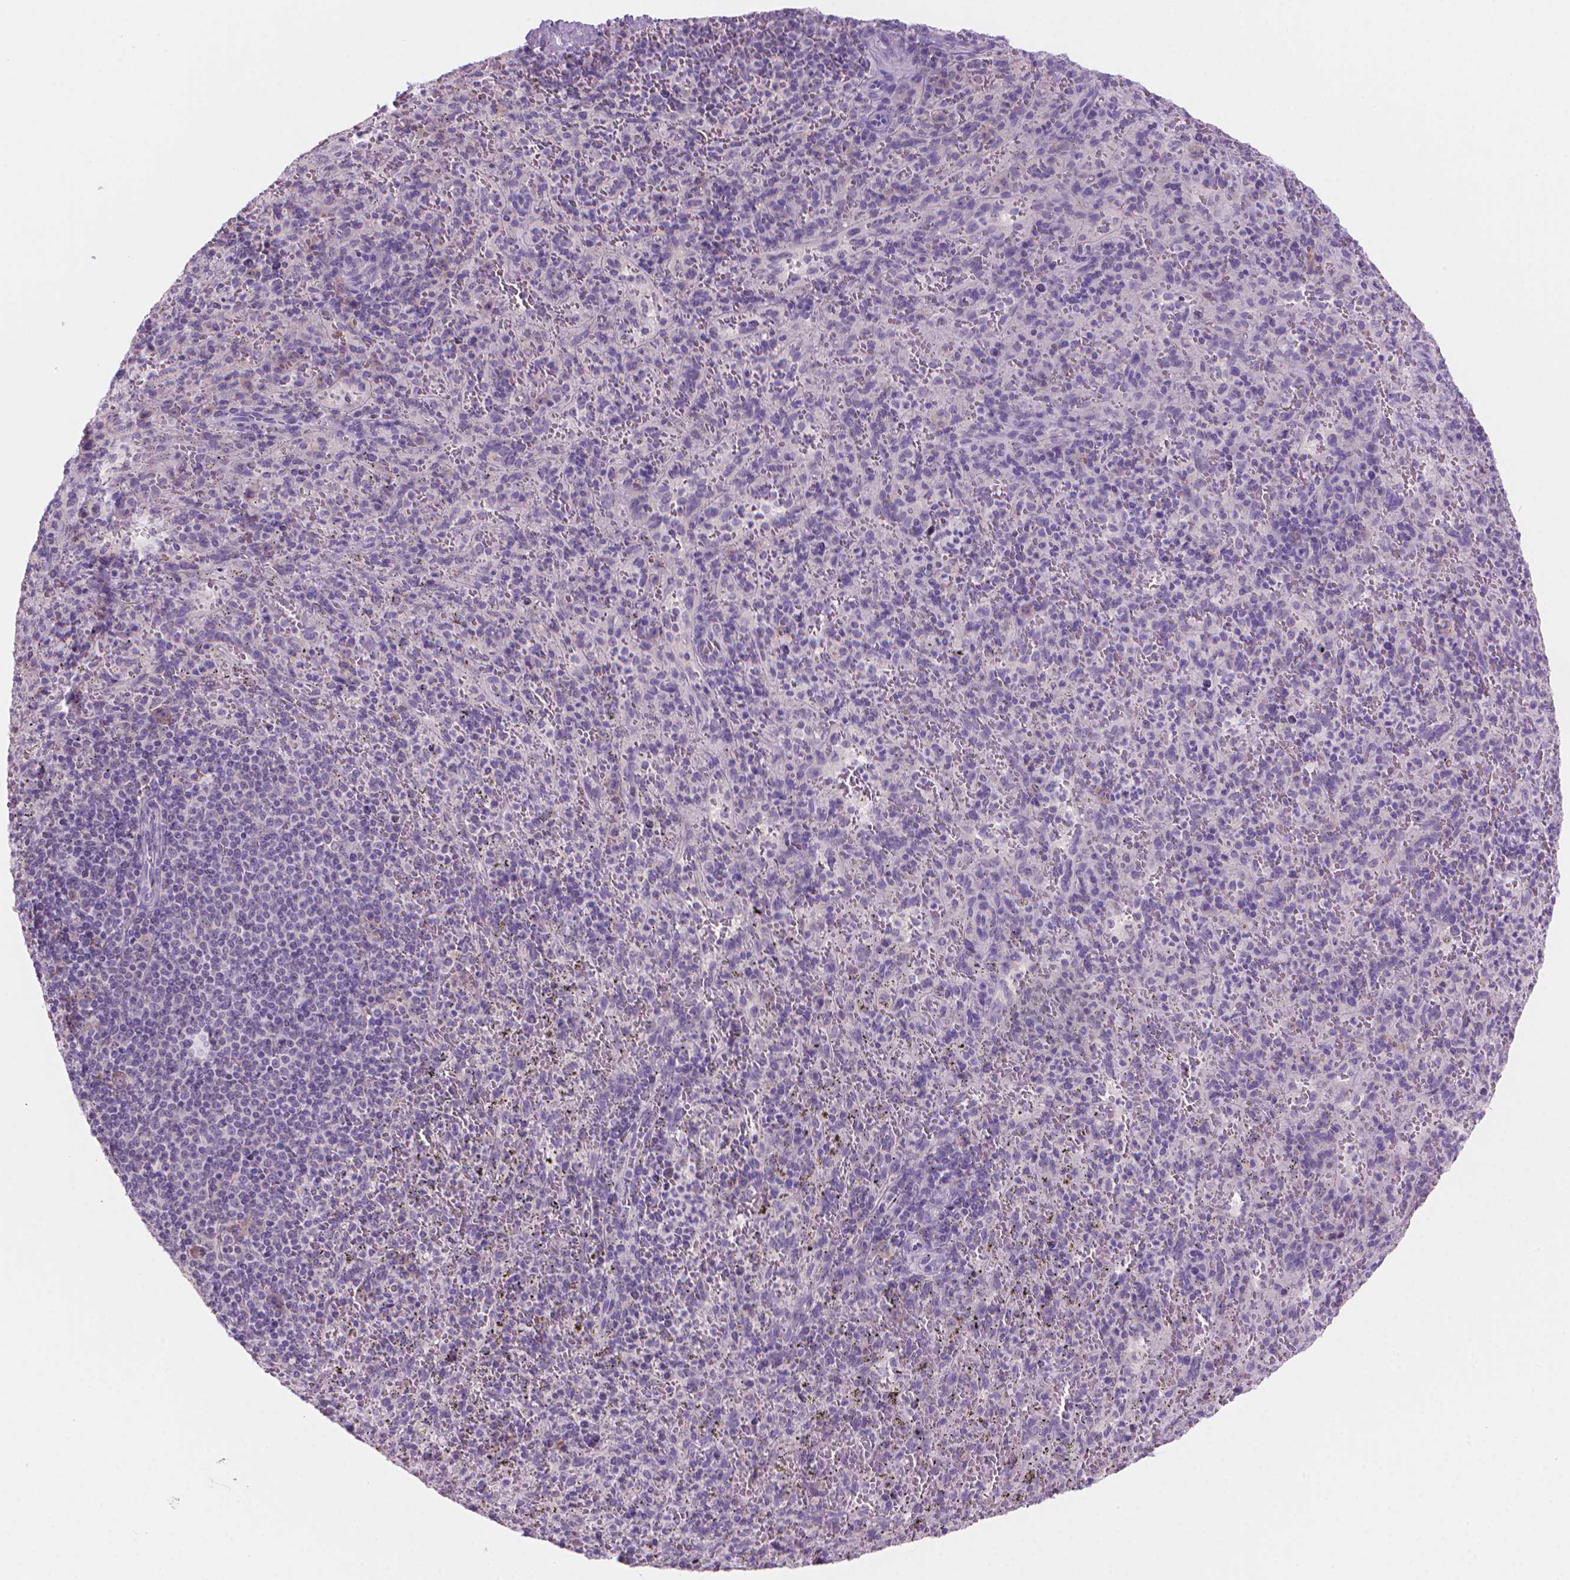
{"staining": {"intensity": "negative", "quantity": "none", "location": "none"}, "tissue": "spleen", "cell_type": "Cells in red pulp", "image_type": "normal", "snomed": [{"axis": "morphology", "description": "Normal tissue, NOS"}, {"axis": "topography", "description": "Spleen"}], "caption": "Protein analysis of unremarkable spleen shows no significant expression in cells in red pulp.", "gene": "ENSG00000187186", "patient": {"sex": "male", "age": 57}}